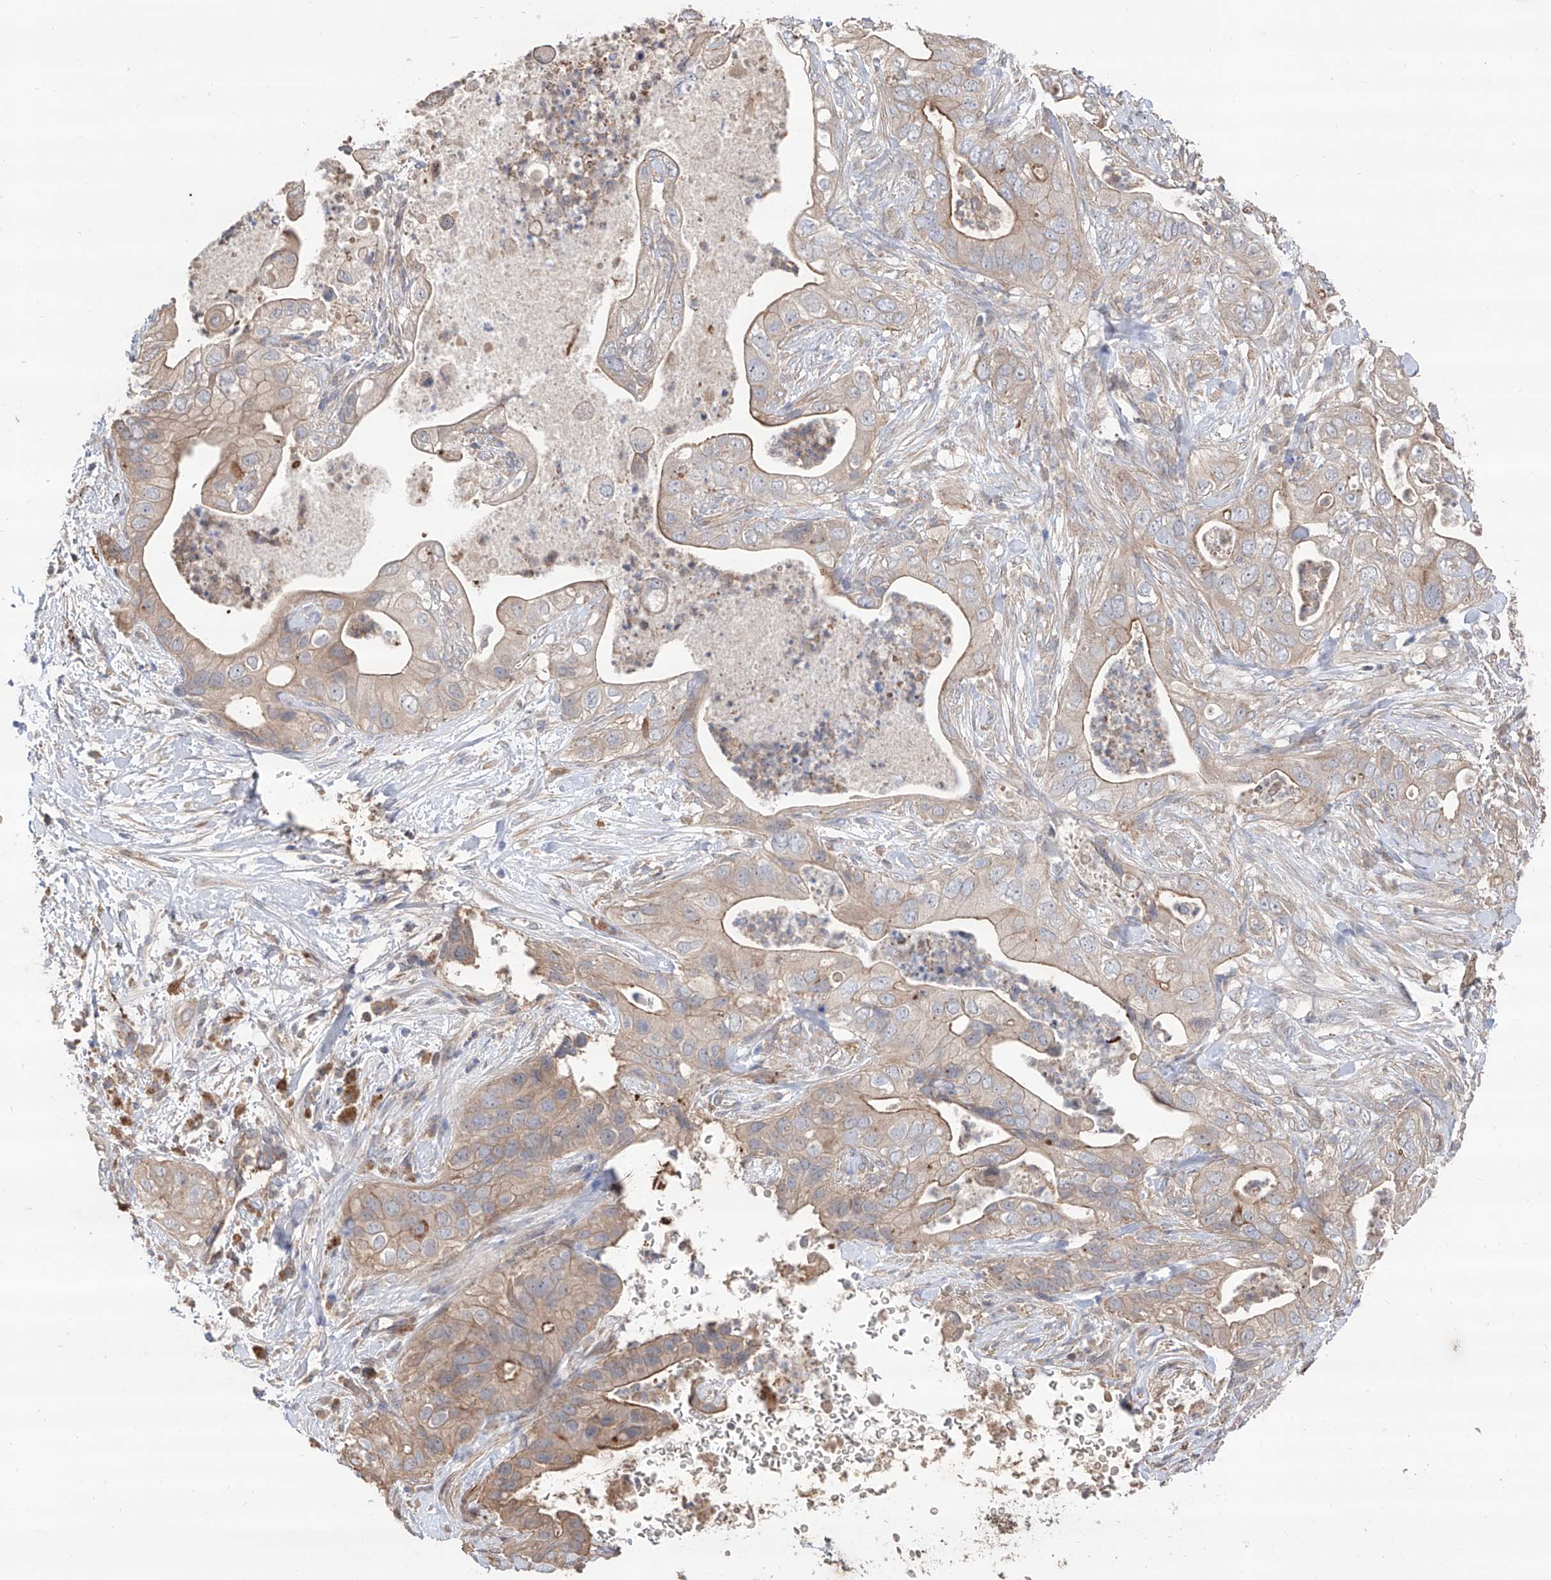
{"staining": {"intensity": "moderate", "quantity": "<25%", "location": "cytoplasmic/membranous"}, "tissue": "pancreatic cancer", "cell_type": "Tumor cells", "image_type": "cancer", "snomed": [{"axis": "morphology", "description": "Adenocarcinoma, NOS"}, {"axis": "topography", "description": "Pancreas"}], "caption": "Pancreatic cancer stained with a brown dye demonstrates moderate cytoplasmic/membranous positive expression in approximately <25% of tumor cells.", "gene": "EDN1", "patient": {"sex": "female", "age": 78}}